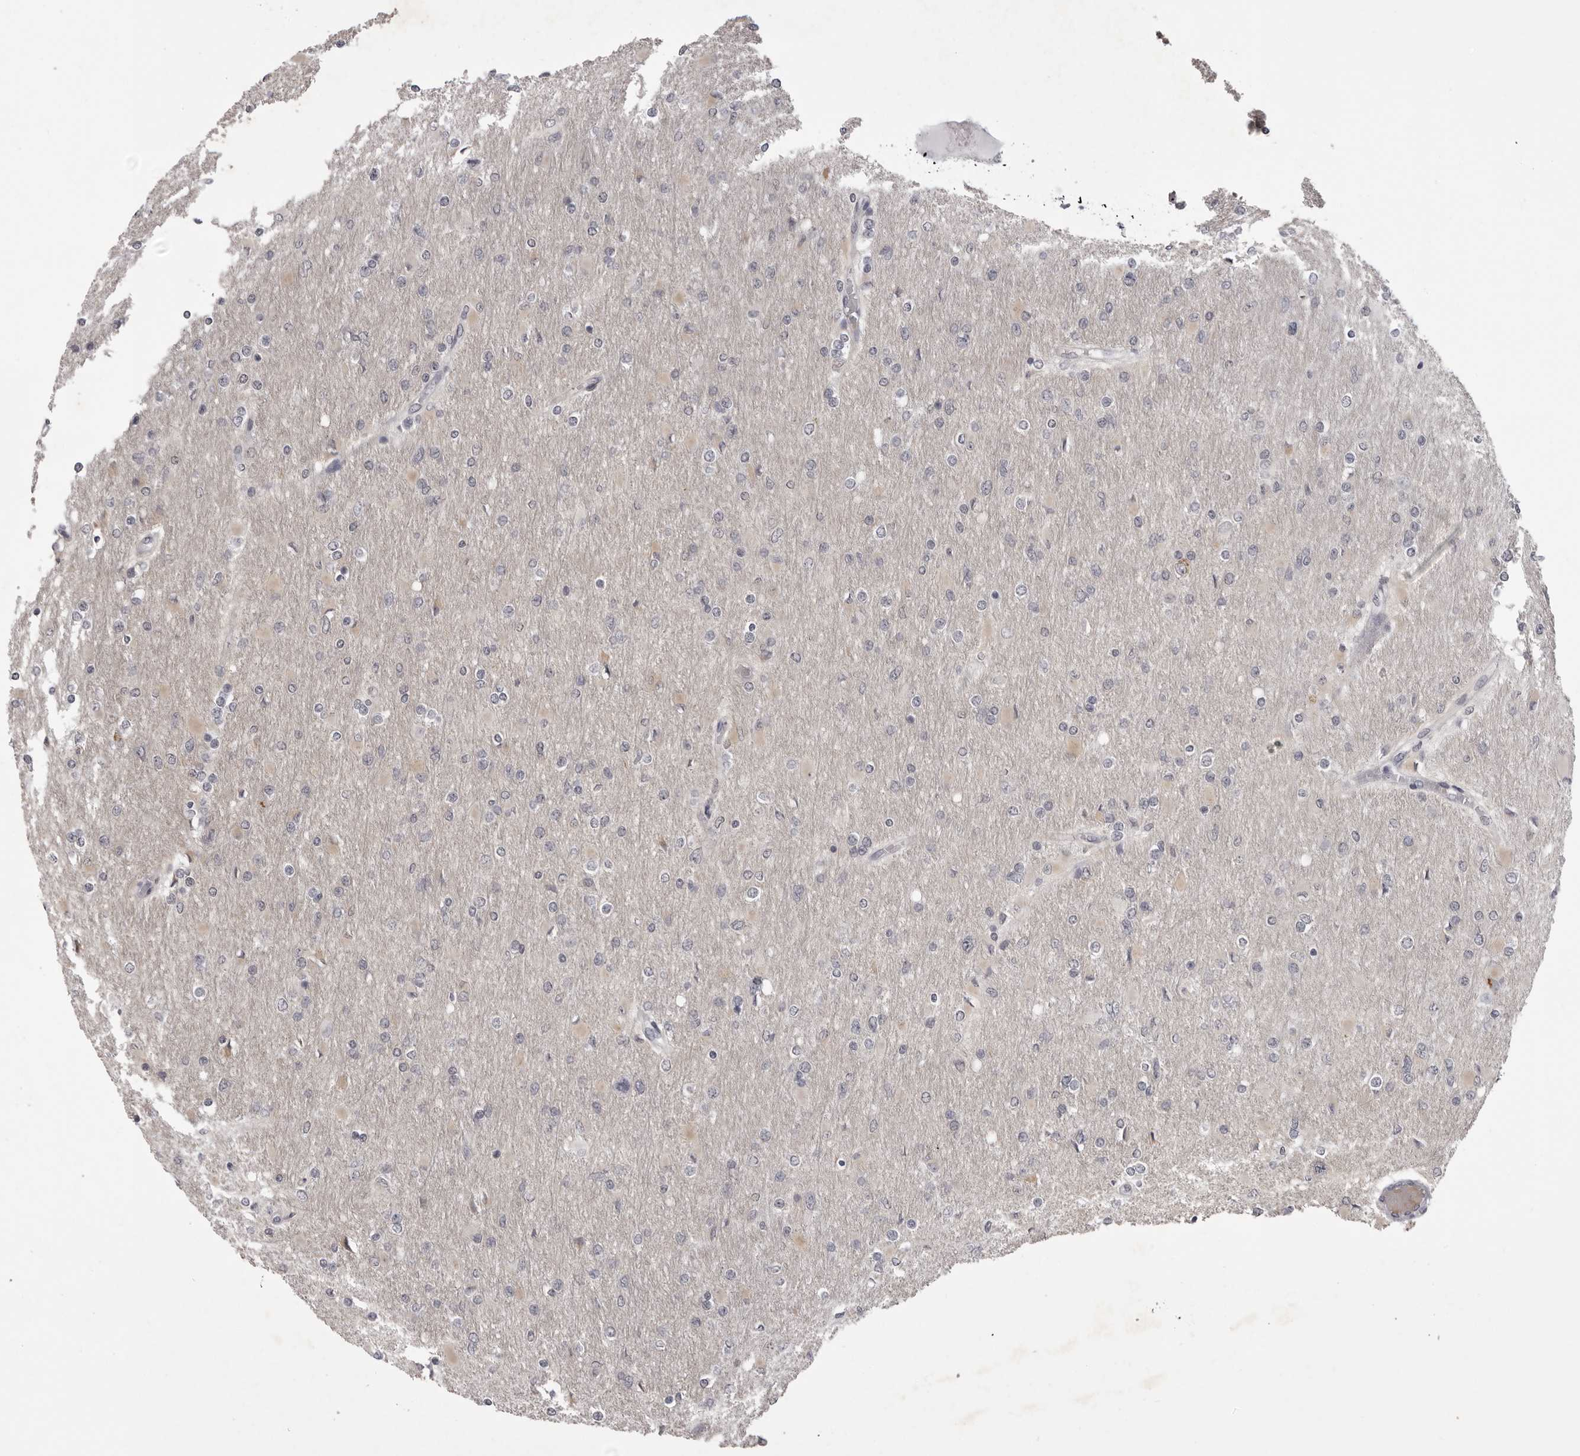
{"staining": {"intensity": "negative", "quantity": "none", "location": "none"}, "tissue": "glioma", "cell_type": "Tumor cells", "image_type": "cancer", "snomed": [{"axis": "morphology", "description": "Glioma, malignant, High grade"}, {"axis": "topography", "description": "Cerebral cortex"}], "caption": "Tumor cells show no significant positivity in glioma.", "gene": "EPHA10", "patient": {"sex": "female", "age": 36}}